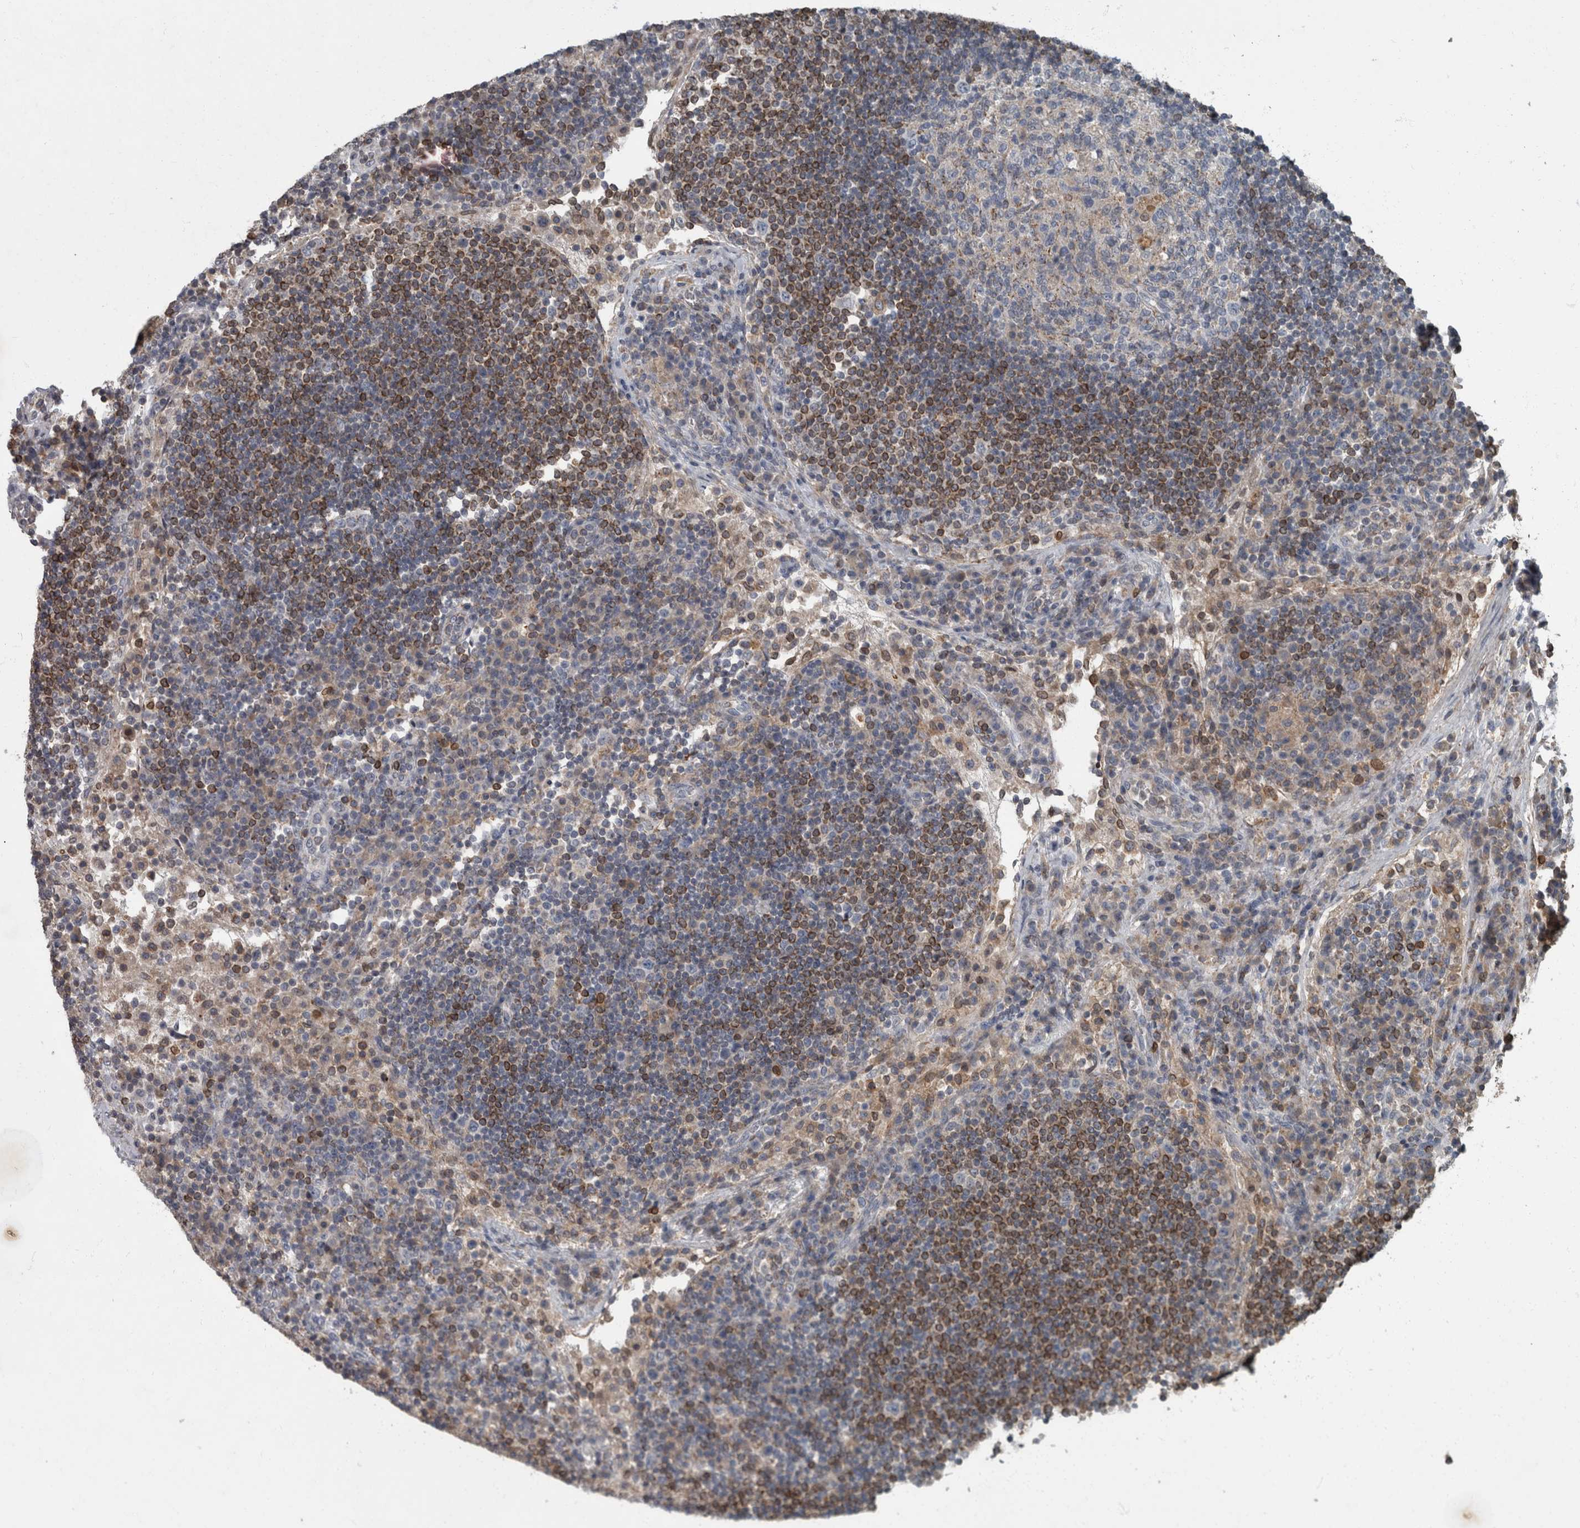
{"staining": {"intensity": "weak", "quantity": "<25%", "location": "cytoplasmic/membranous"}, "tissue": "lymph node", "cell_type": "Germinal center cells", "image_type": "normal", "snomed": [{"axis": "morphology", "description": "Normal tissue, NOS"}, {"axis": "topography", "description": "Lymph node"}], "caption": "An image of lymph node stained for a protein shows no brown staining in germinal center cells.", "gene": "PPP1R3C", "patient": {"sex": "female", "age": 53}}